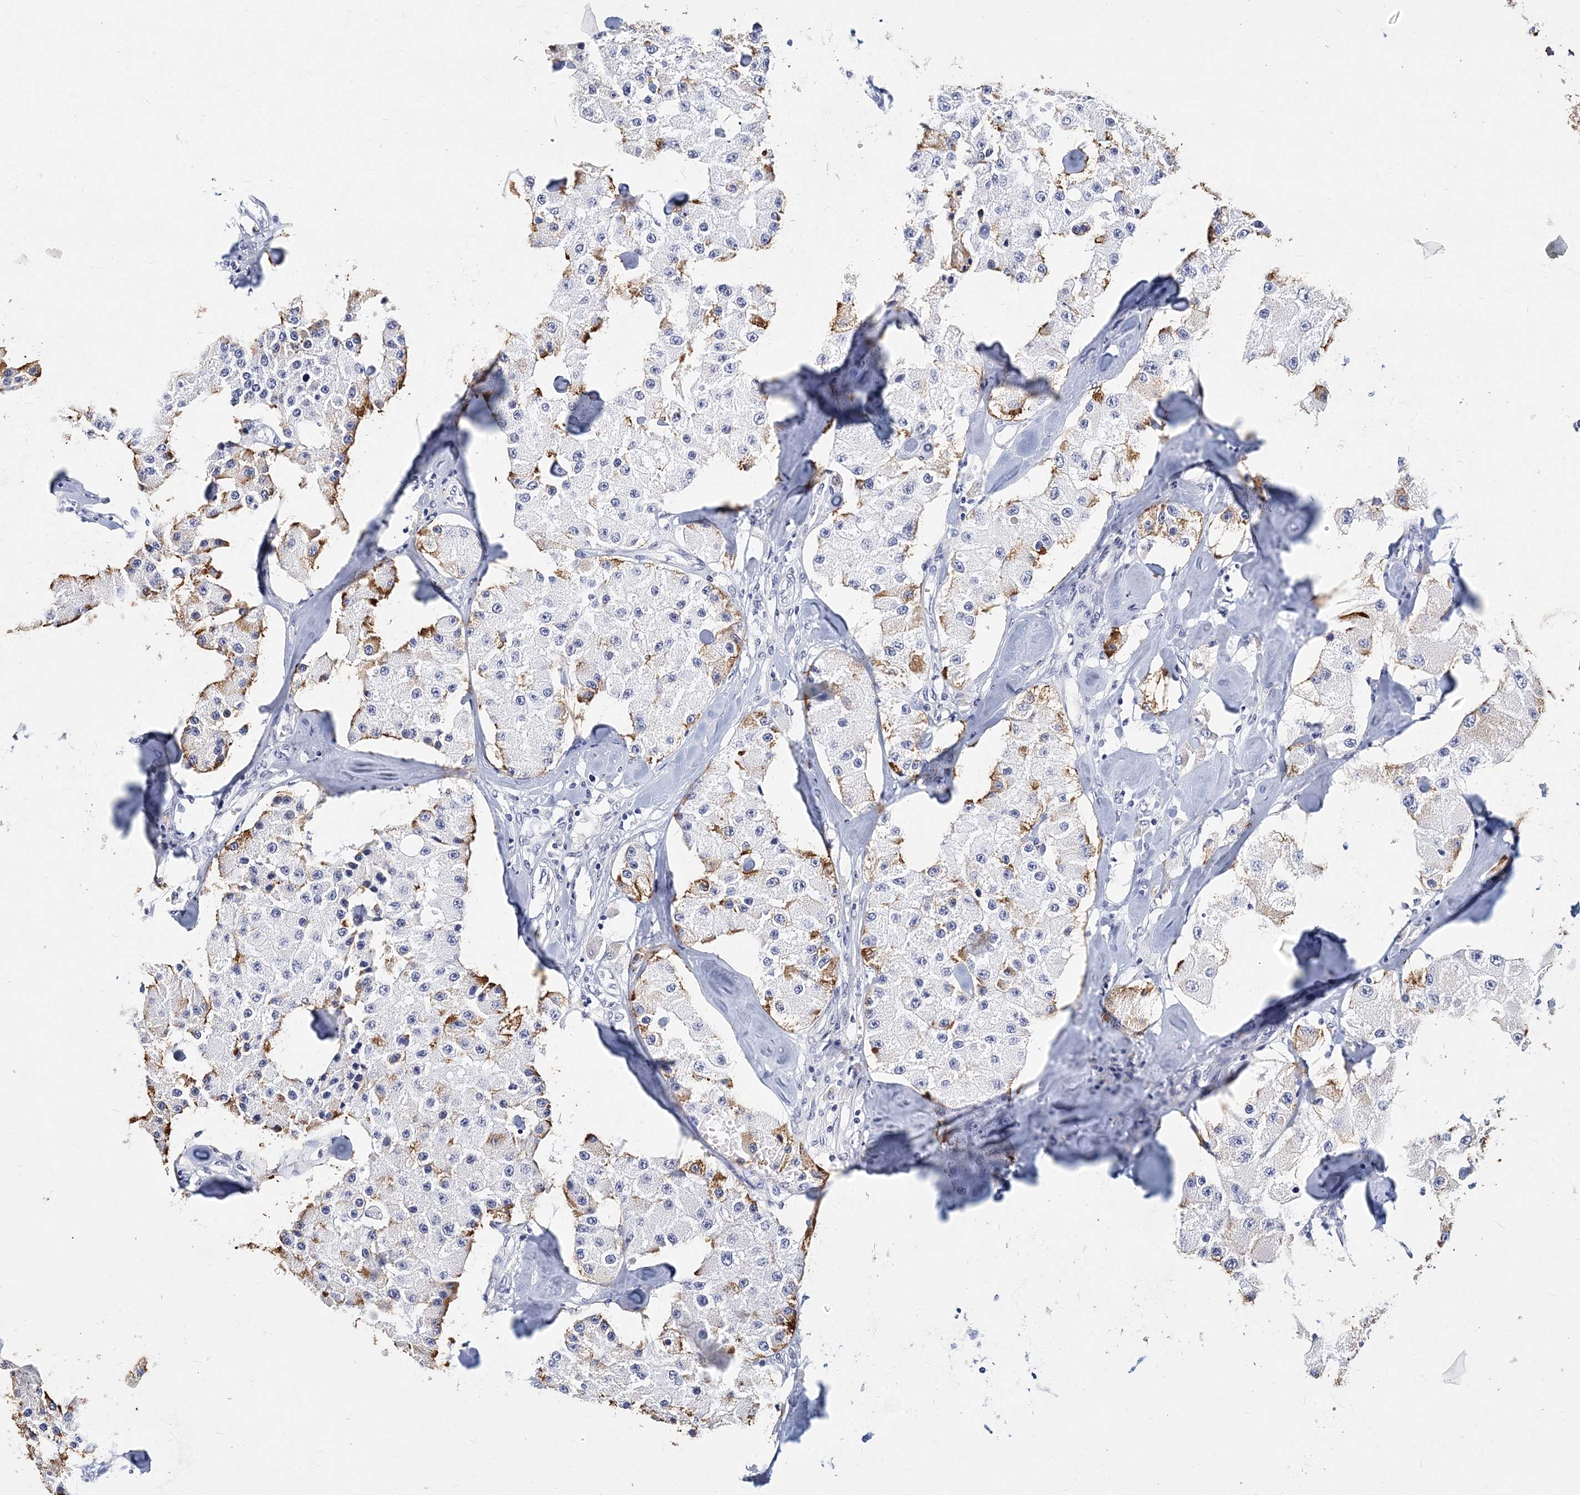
{"staining": {"intensity": "moderate", "quantity": "<25%", "location": "cytoplasmic/membranous"}, "tissue": "carcinoid", "cell_type": "Tumor cells", "image_type": "cancer", "snomed": [{"axis": "morphology", "description": "Carcinoid, malignant, NOS"}, {"axis": "topography", "description": "Pancreas"}], "caption": "Protein staining shows moderate cytoplasmic/membranous staining in approximately <25% of tumor cells in carcinoid (malignant). (DAB (3,3'-diaminobenzidine) IHC, brown staining for protein, blue staining for nuclei).", "gene": "ITGA2B", "patient": {"sex": "male", "age": 41}}